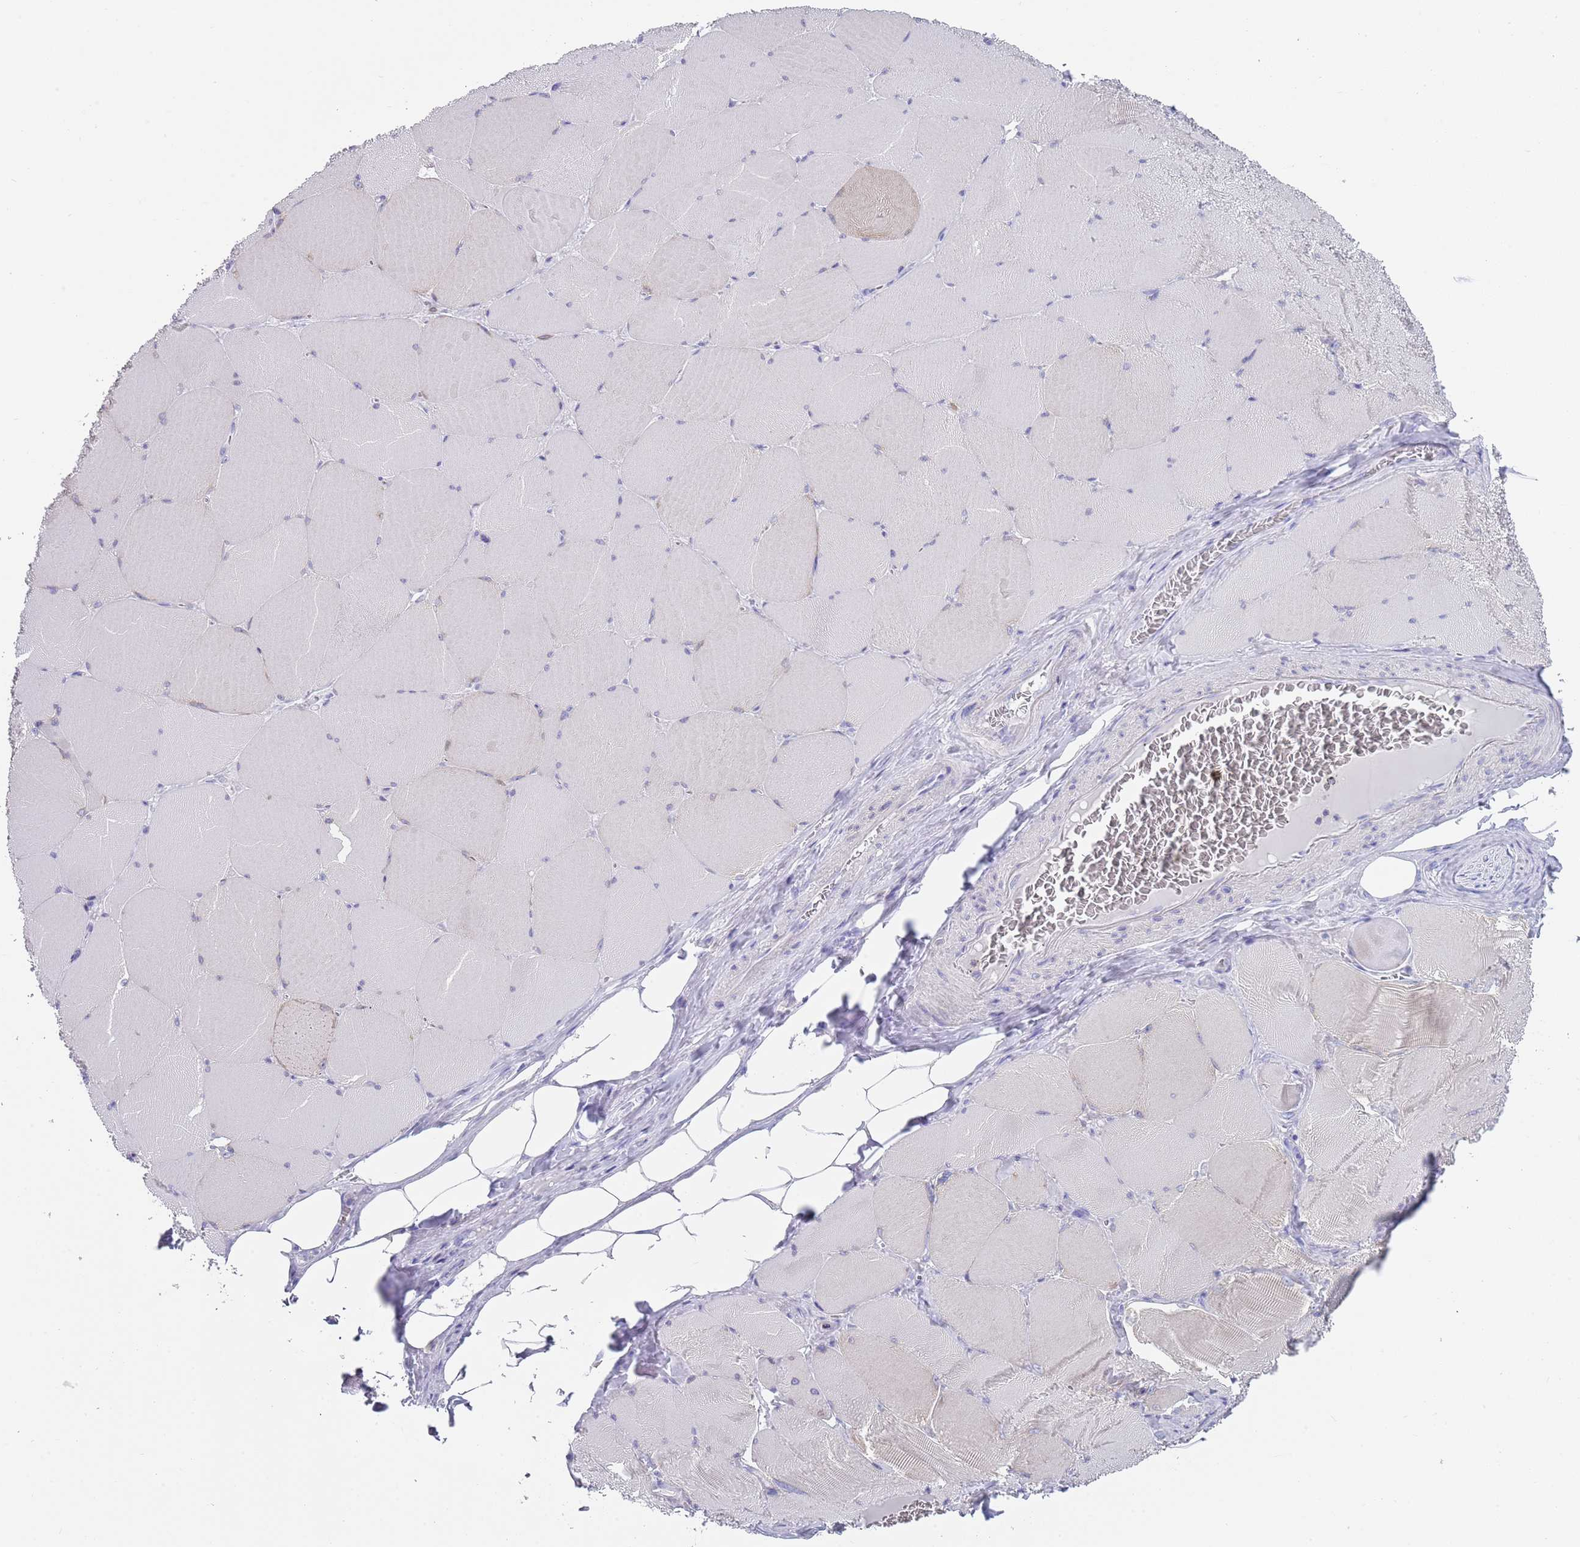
{"staining": {"intensity": "negative", "quantity": "none", "location": "none"}, "tissue": "skeletal muscle", "cell_type": "Myocytes", "image_type": "normal", "snomed": [{"axis": "morphology", "description": "Normal tissue, NOS"}, {"axis": "topography", "description": "Skeletal muscle"}, {"axis": "topography", "description": "Head-Neck"}], "caption": "An IHC histopathology image of benign skeletal muscle is shown. There is no staining in myocytes of skeletal muscle.", "gene": "CPXM2", "patient": {"sex": "male", "age": 66}}